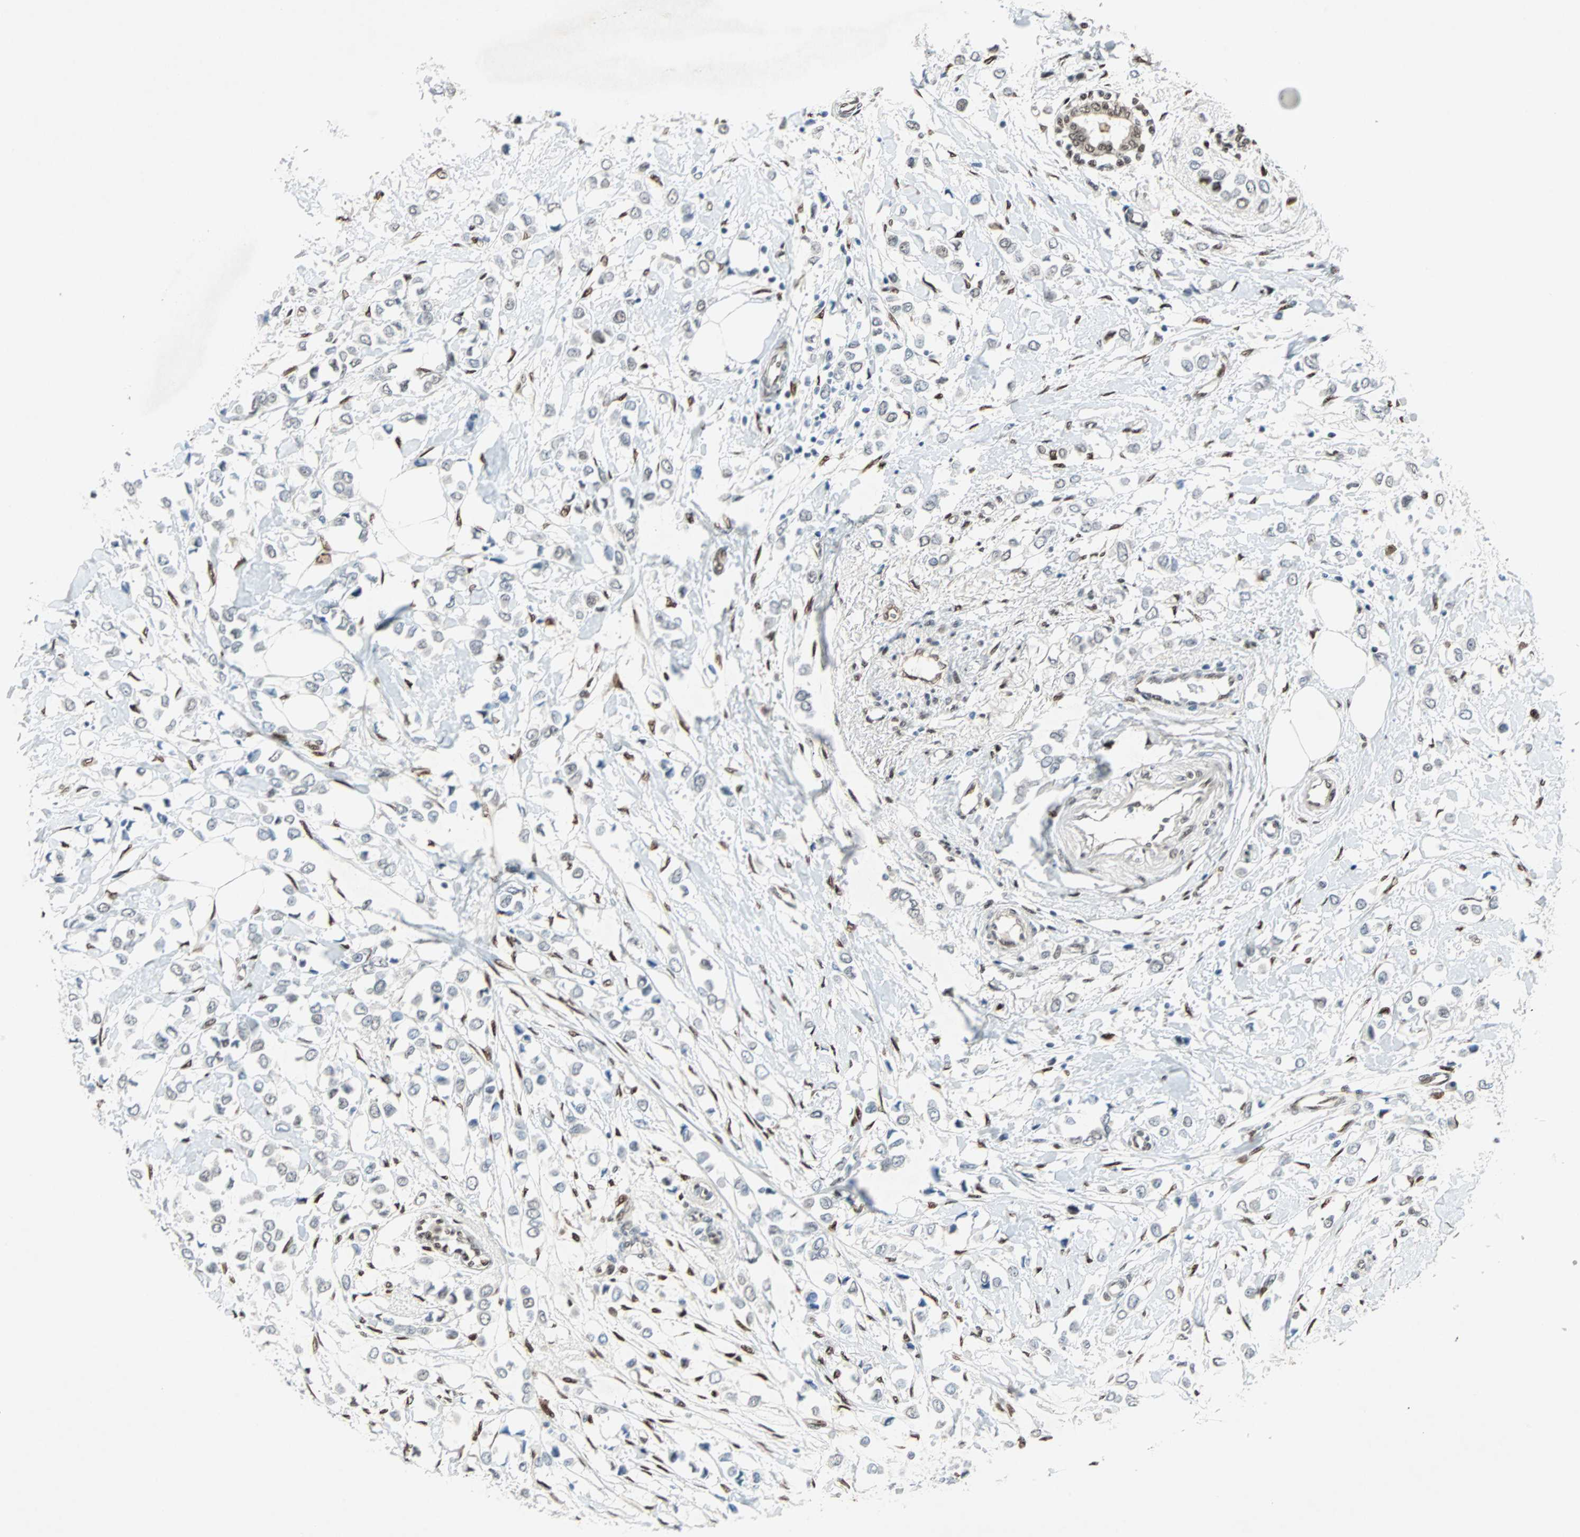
{"staining": {"intensity": "weak", "quantity": "<25%", "location": "cytoplasmic/membranous,nuclear"}, "tissue": "breast cancer", "cell_type": "Tumor cells", "image_type": "cancer", "snomed": [{"axis": "morphology", "description": "Lobular carcinoma"}, {"axis": "topography", "description": "Breast"}], "caption": "This image is of breast lobular carcinoma stained with immunohistochemistry to label a protein in brown with the nuclei are counter-stained blue. There is no staining in tumor cells.", "gene": "WWTR1", "patient": {"sex": "female", "age": 51}}